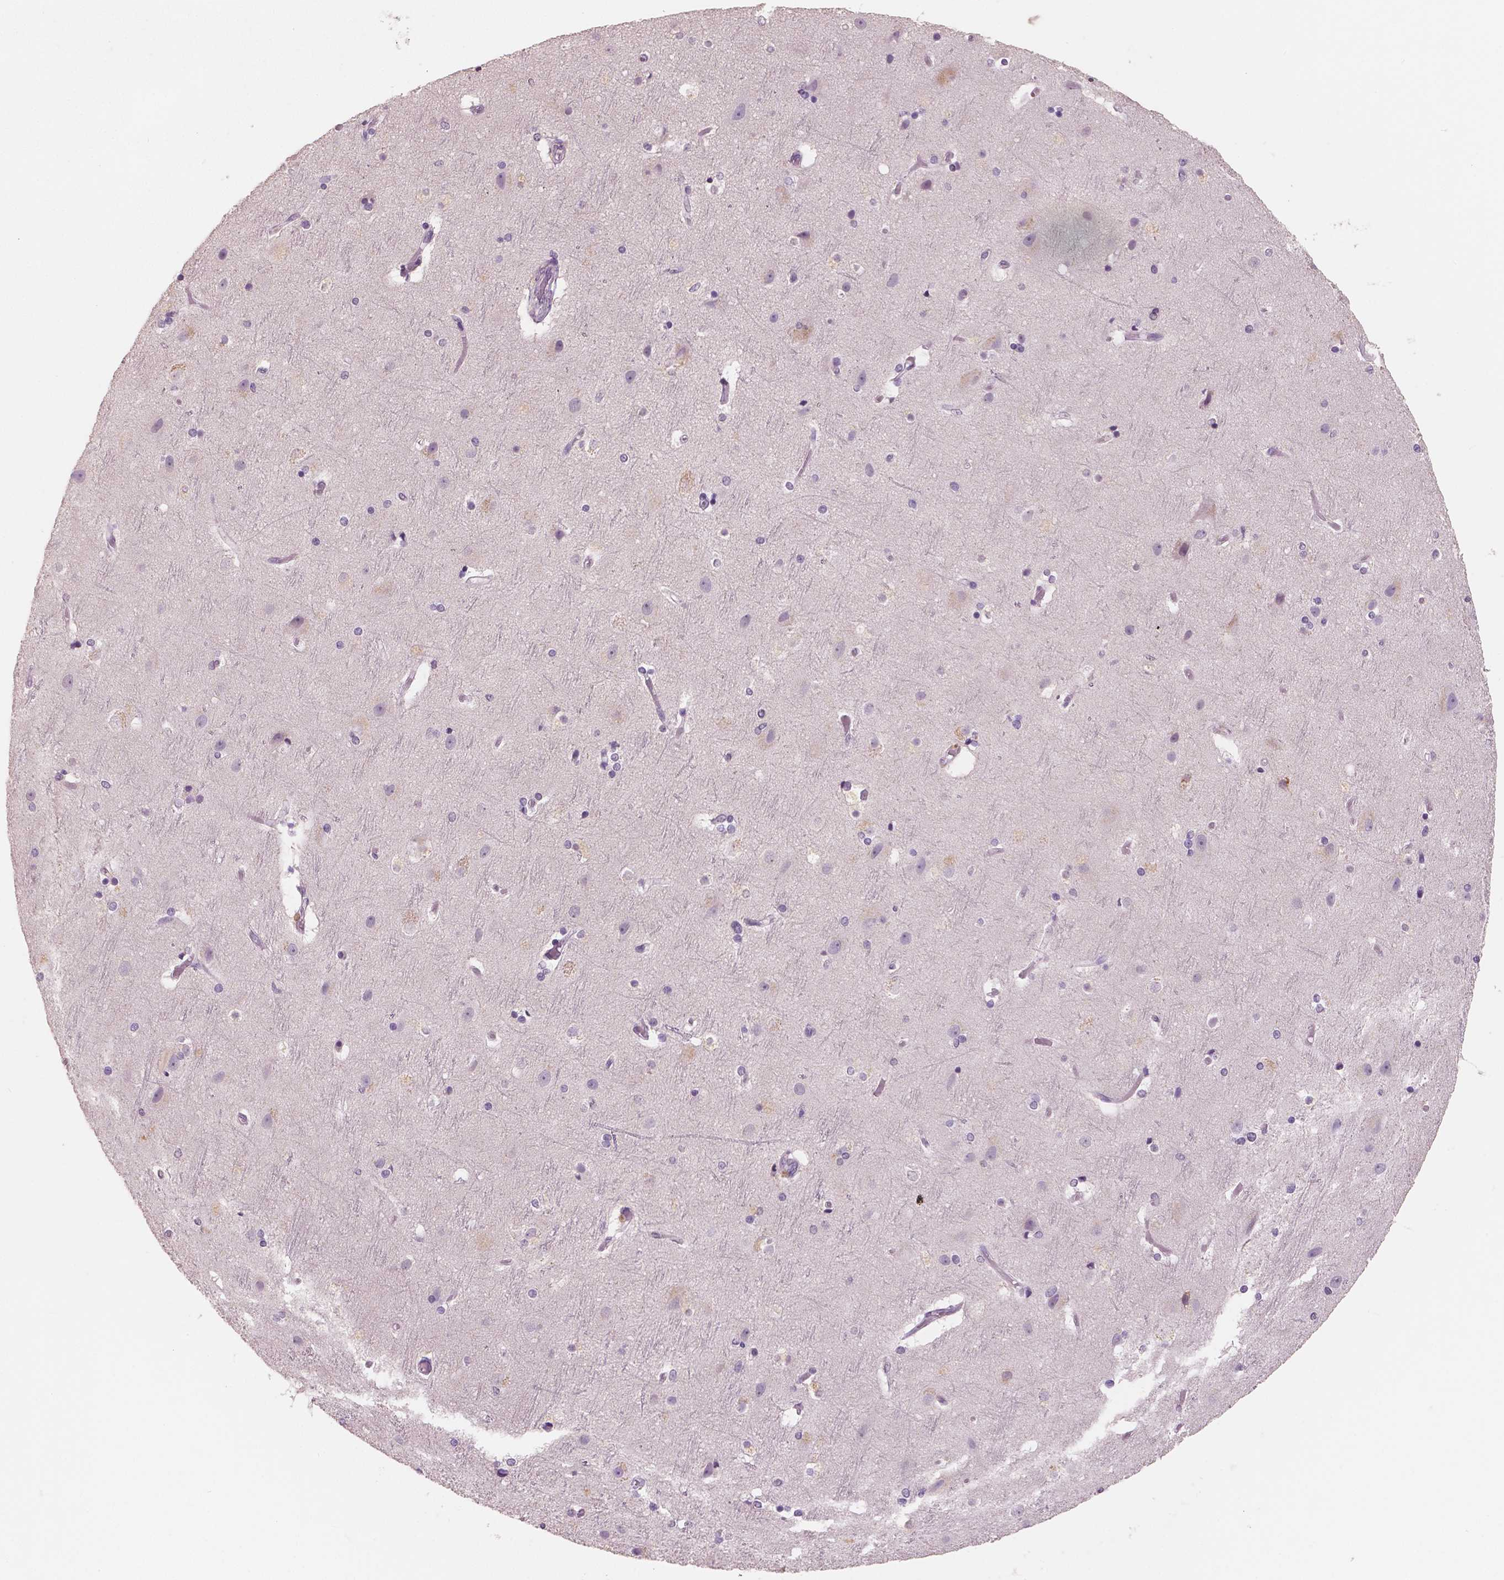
{"staining": {"intensity": "negative", "quantity": "none", "location": "none"}, "tissue": "cerebral cortex", "cell_type": "Endothelial cells", "image_type": "normal", "snomed": [{"axis": "morphology", "description": "Normal tissue, NOS"}, {"axis": "topography", "description": "Cerebral cortex"}], "caption": "A high-resolution photomicrograph shows IHC staining of unremarkable cerebral cortex, which reveals no significant expression in endothelial cells.", "gene": "KIT", "patient": {"sex": "female", "age": 52}}